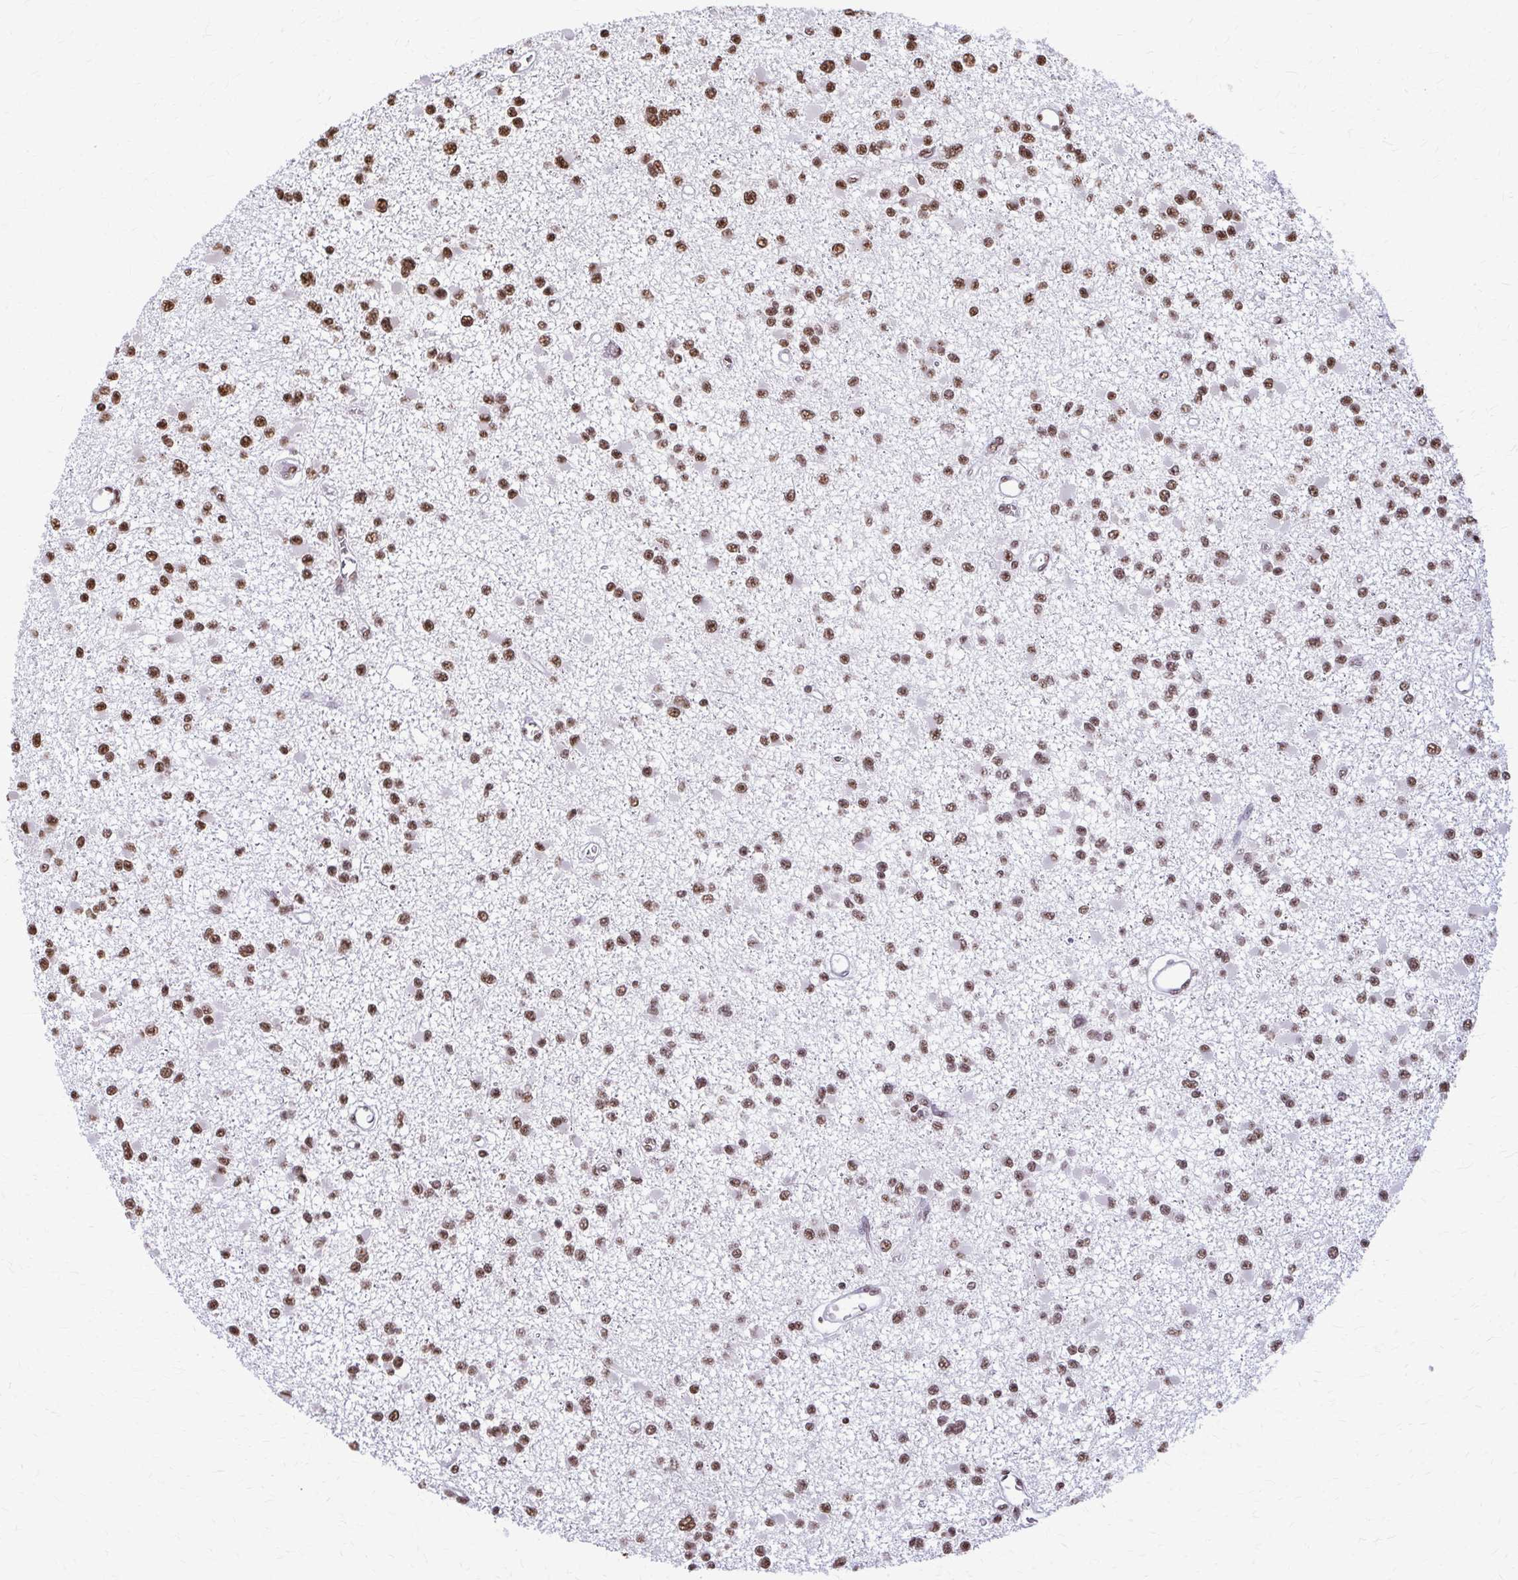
{"staining": {"intensity": "moderate", "quantity": ">75%", "location": "nuclear"}, "tissue": "glioma", "cell_type": "Tumor cells", "image_type": "cancer", "snomed": [{"axis": "morphology", "description": "Glioma, malignant, Low grade"}, {"axis": "topography", "description": "Brain"}], "caption": "Immunohistochemical staining of human low-grade glioma (malignant) reveals moderate nuclear protein expression in approximately >75% of tumor cells. (DAB IHC with brightfield microscopy, high magnification).", "gene": "SNRPA", "patient": {"sex": "female", "age": 22}}